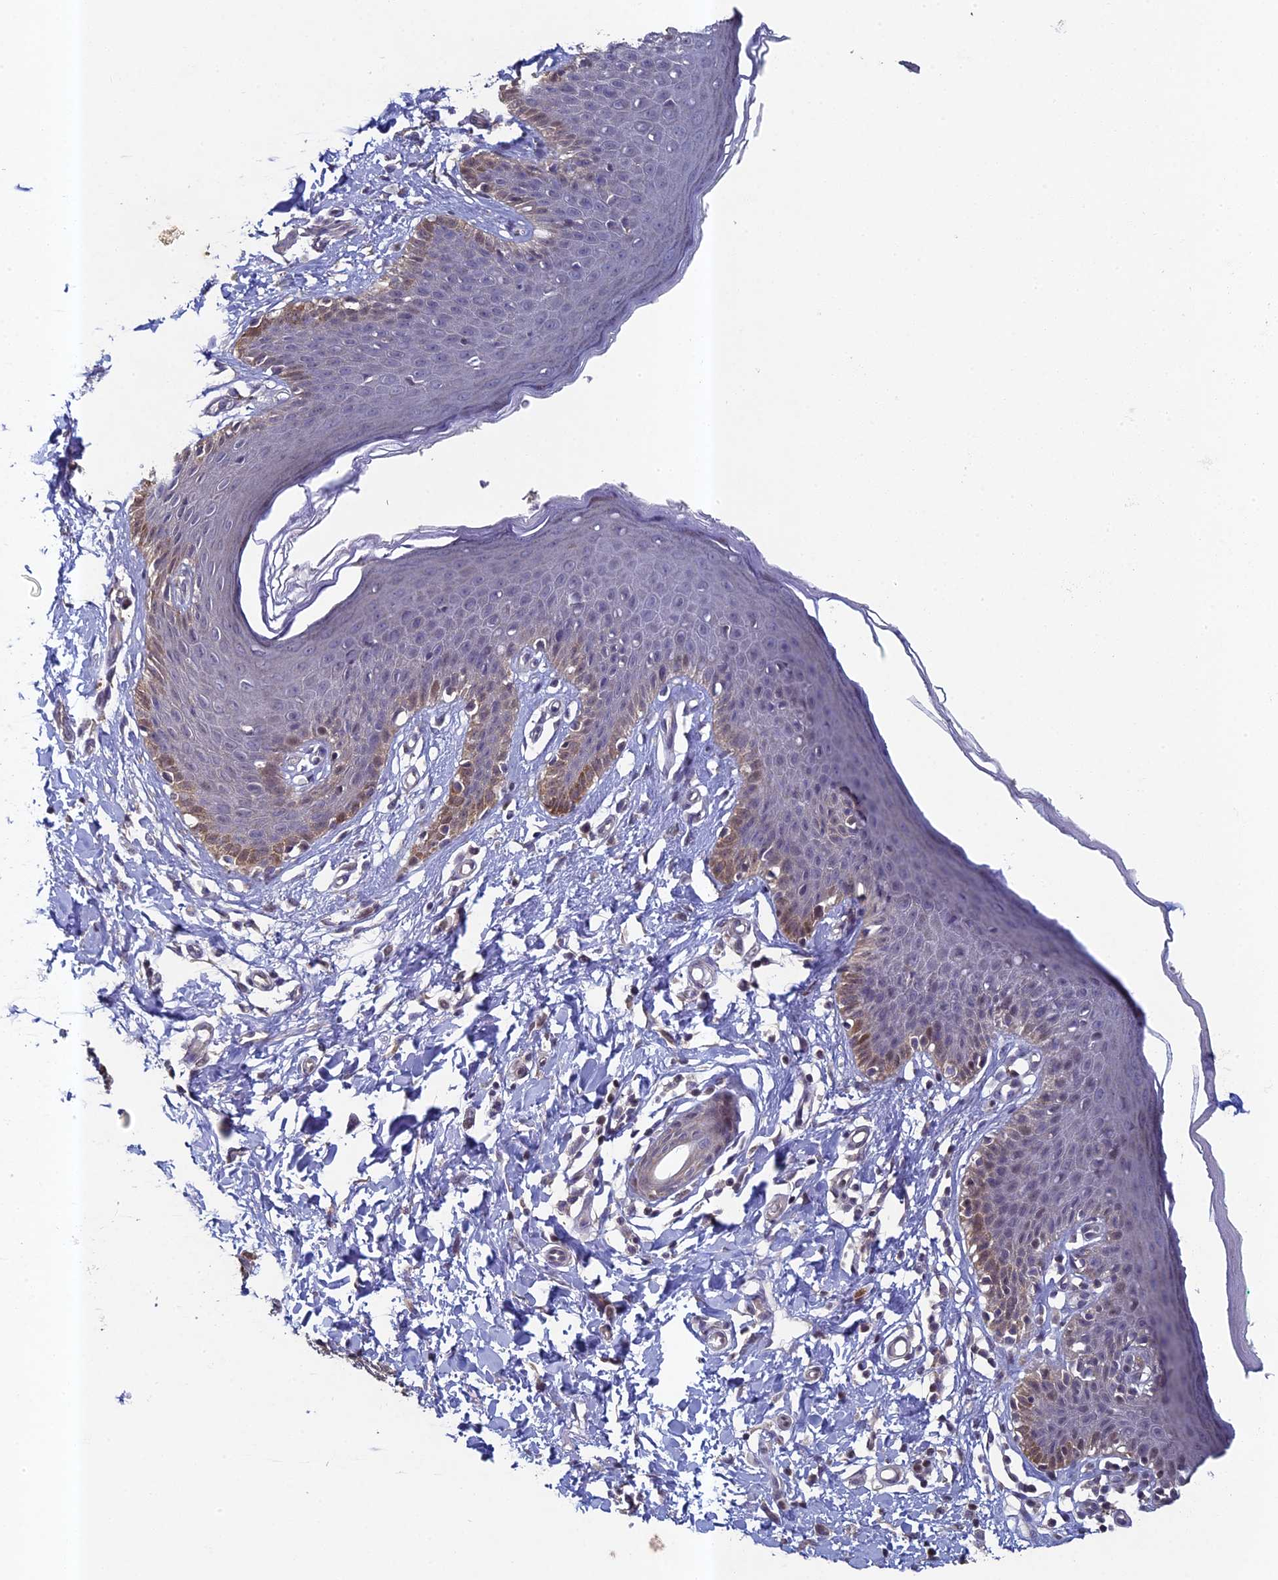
{"staining": {"intensity": "moderate", "quantity": "<25%", "location": "cytoplasmic/membranous,nuclear"}, "tissue": "skin", "cell_type": "Epidermal cells", "image_type": "normal", "snomed": [{"axis": "morphology", "description": "Normal tissue, NOS"}, {"axis": "topography", "description": "Vulva"}], "caption": "Skin stained with IHC displays moderate cytoplasmic/membranous,nuclear staining in approximately <25% of epidermal cells.", "gene": "DIXDC1", "patient": {"sex": "female", "age": 66}}